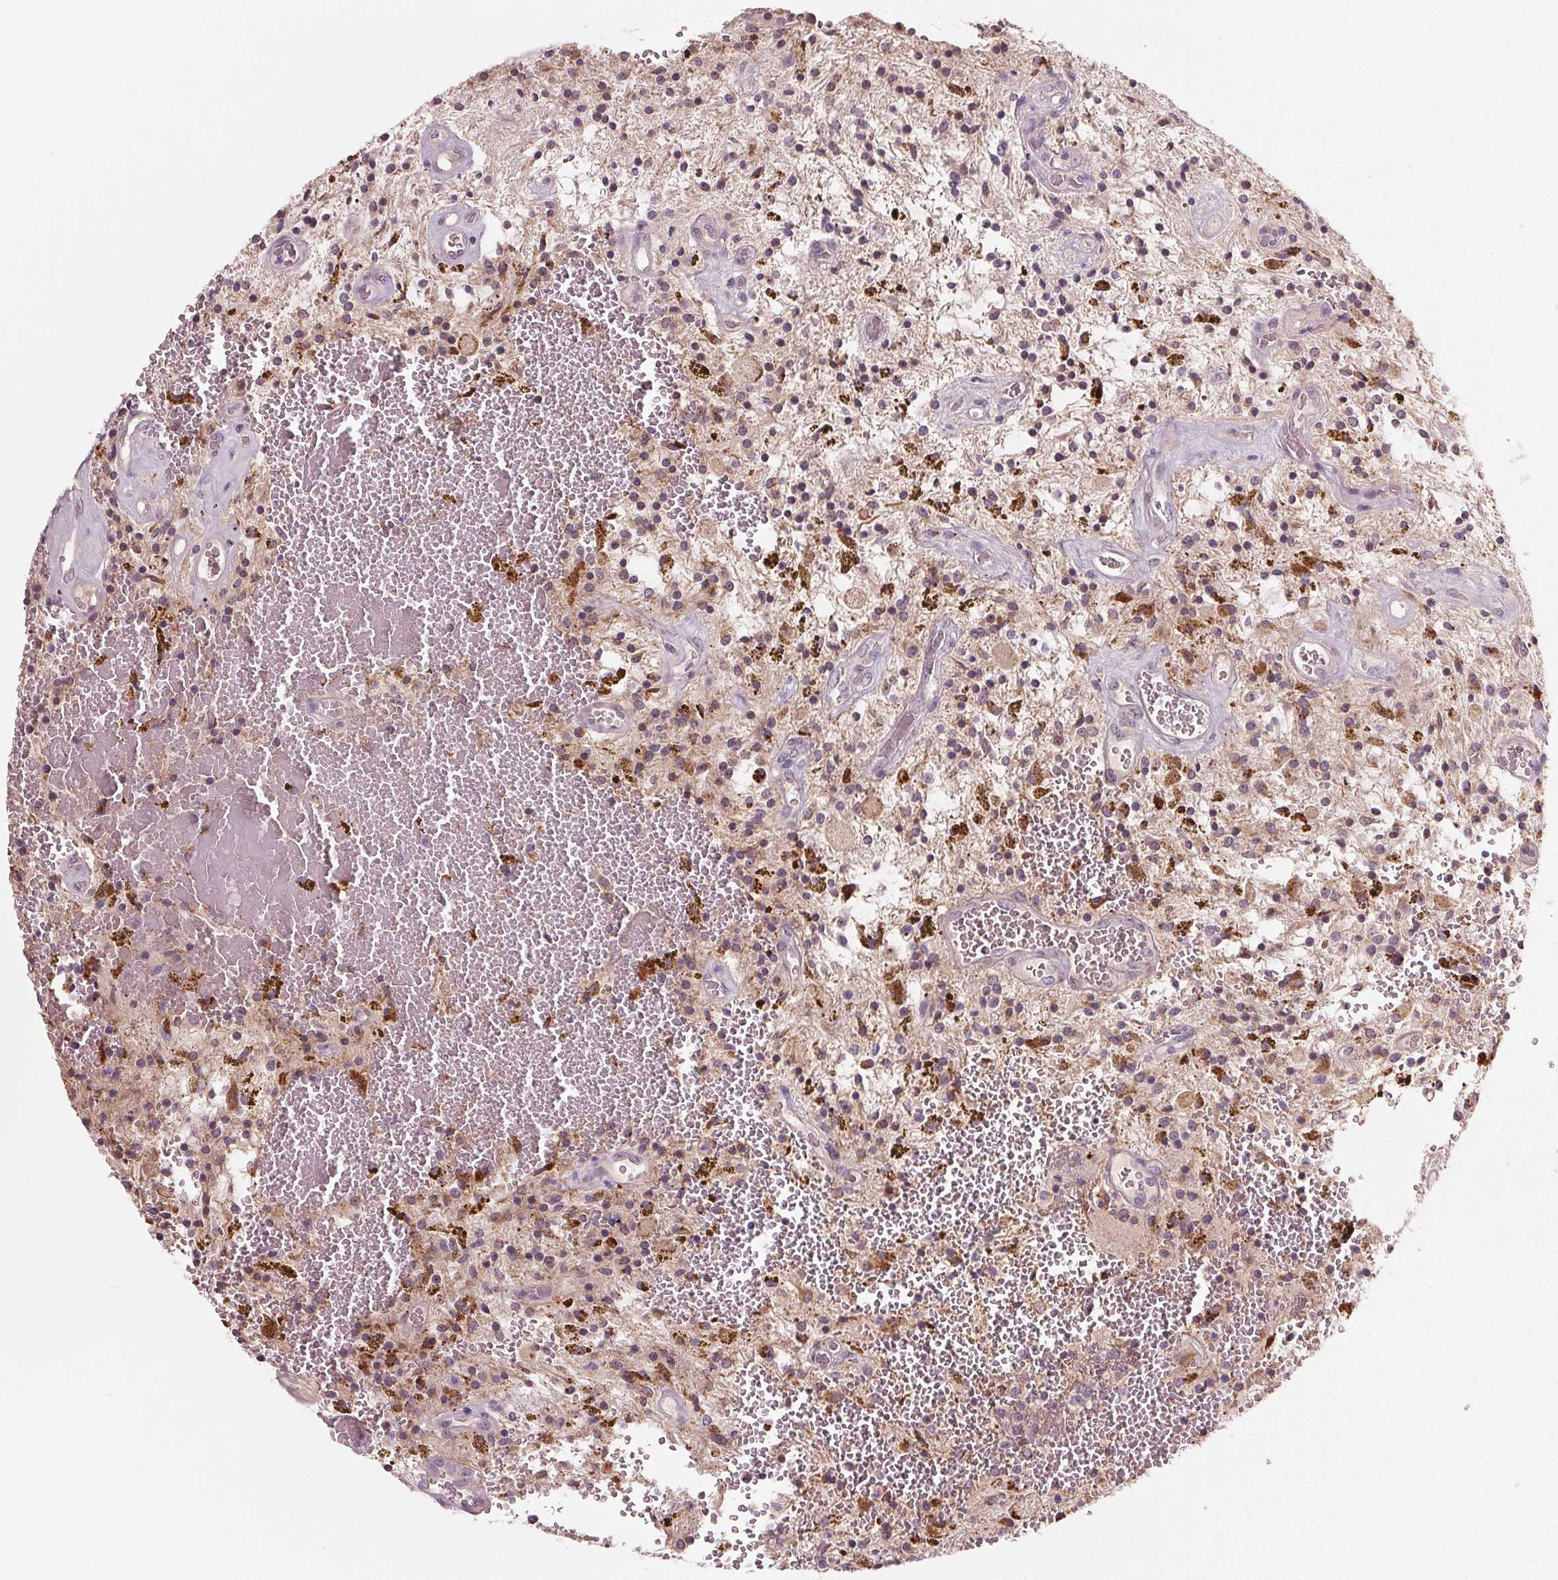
{"staining": {"intensity": "strong", "quantity": "25%-75%", "location": "cytoplasmic/membranous"}, "tissue": "glioma", "cell_type": "Tumor cells", "image_type": "cancer", "snomed": [{"axis": "morphology", "description": "Glioma, malignant, Low grade"}, {"axis": "topography", "description": "Cerebellum"}], "caption": "Strong cytoplasmic/membranous expression is present in approximately 25%-75% of tumor cells in glioma.", "gene": "ZNF605", "patient": {"sex": "female", "age": 14}}